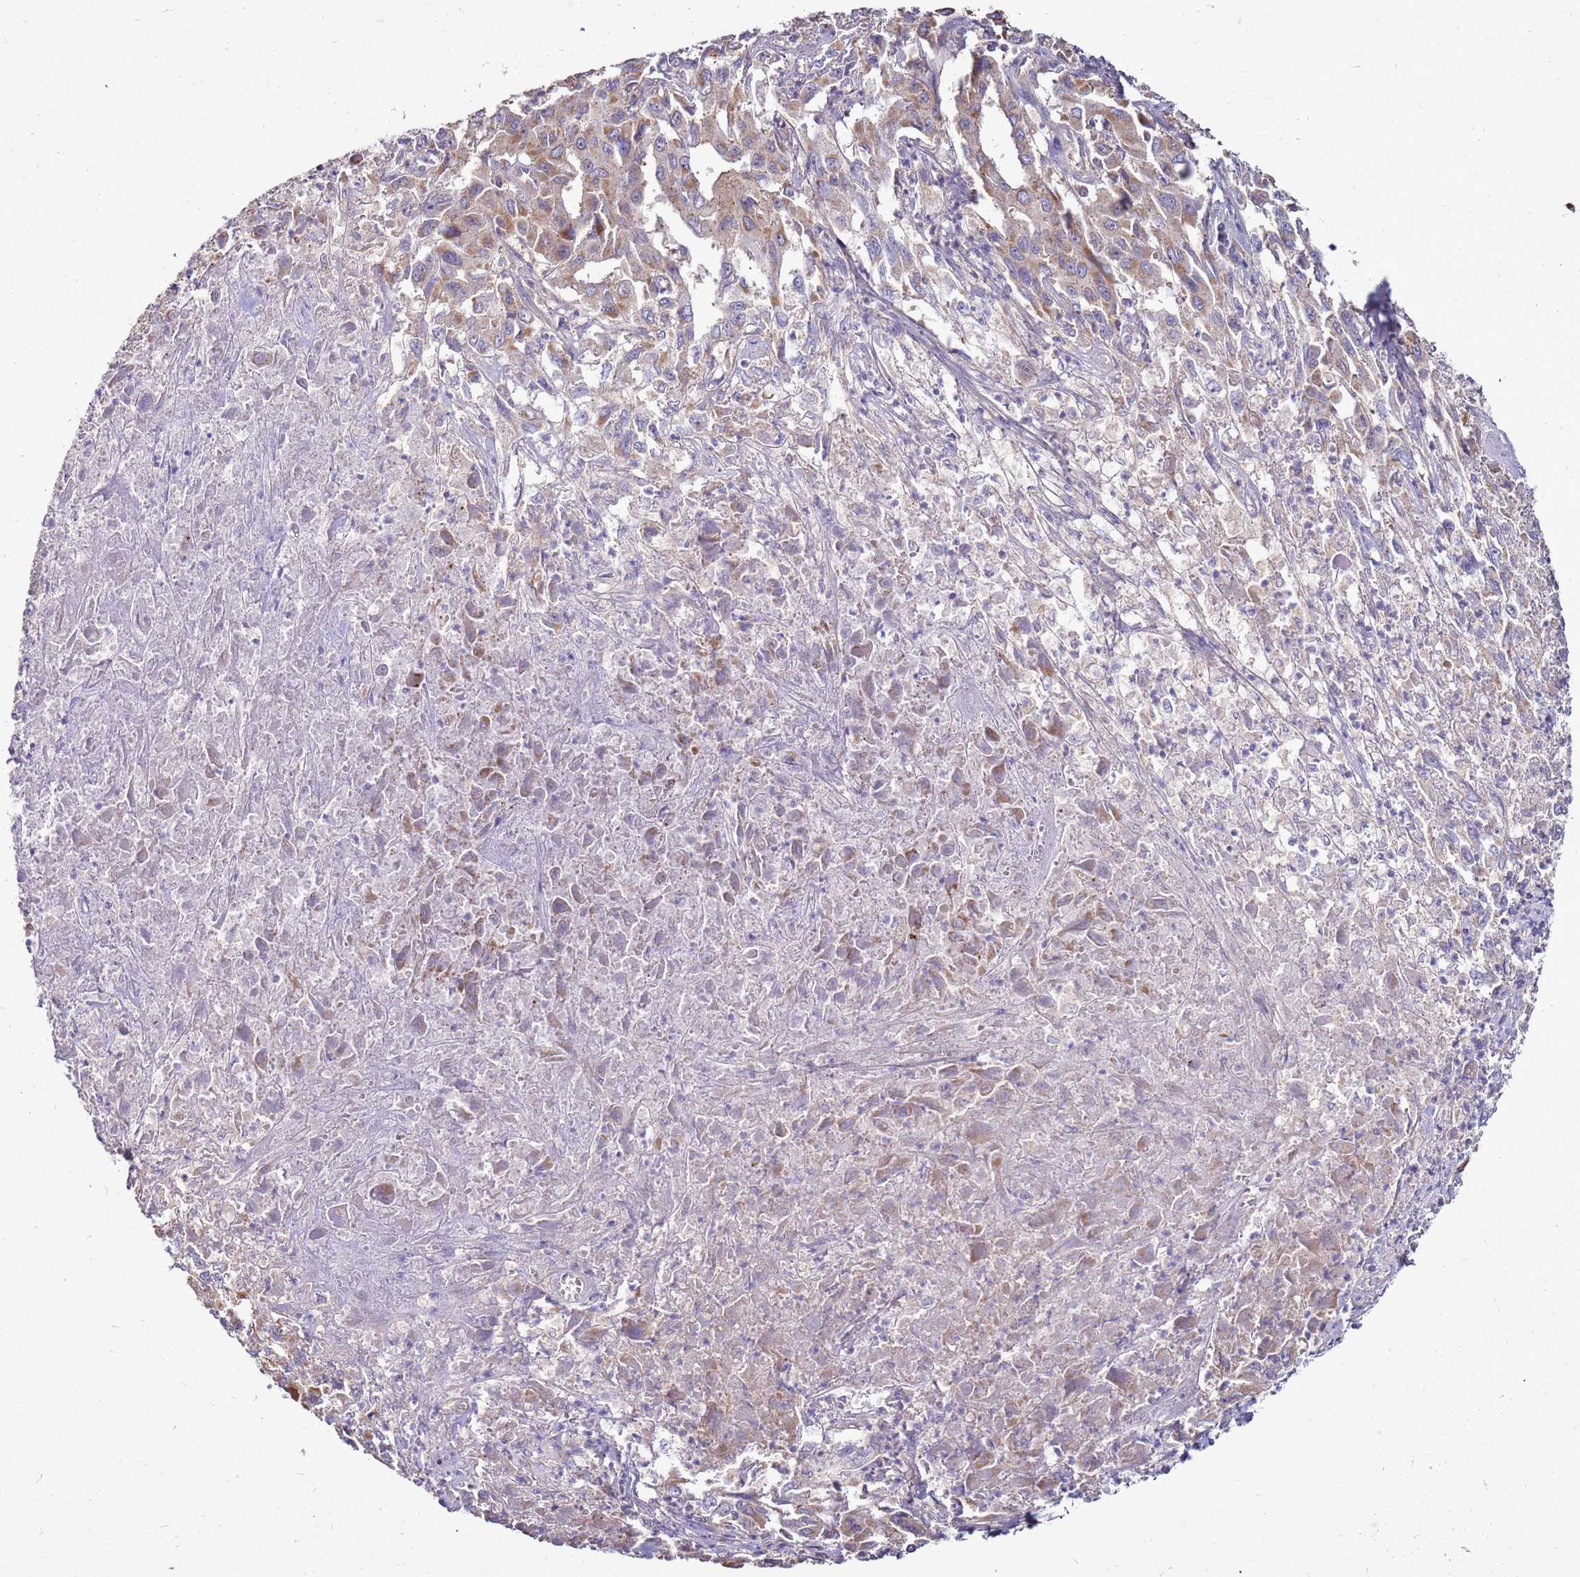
{"staining": {"intensity": "moderate", "quantity": ">75%", "location": "cytoplasmic/membranous"}, "tissue": "liver cancer", "cell_type": "Tumor cells", "image_type": "cancer", "snomed": [{"axis": "morphology", "description": "Carcinoma, Hepatocellular, NOS"}, {"axis": "topography", "description": "Liver"}], "caption": "A medium amount of moderate cytoplasmic/membranous staining is present in about >75% of tumor cells in liver cancer tissue.", "gene": "TRAPPC4", "patient": {"sex": "male", "age": 63}}